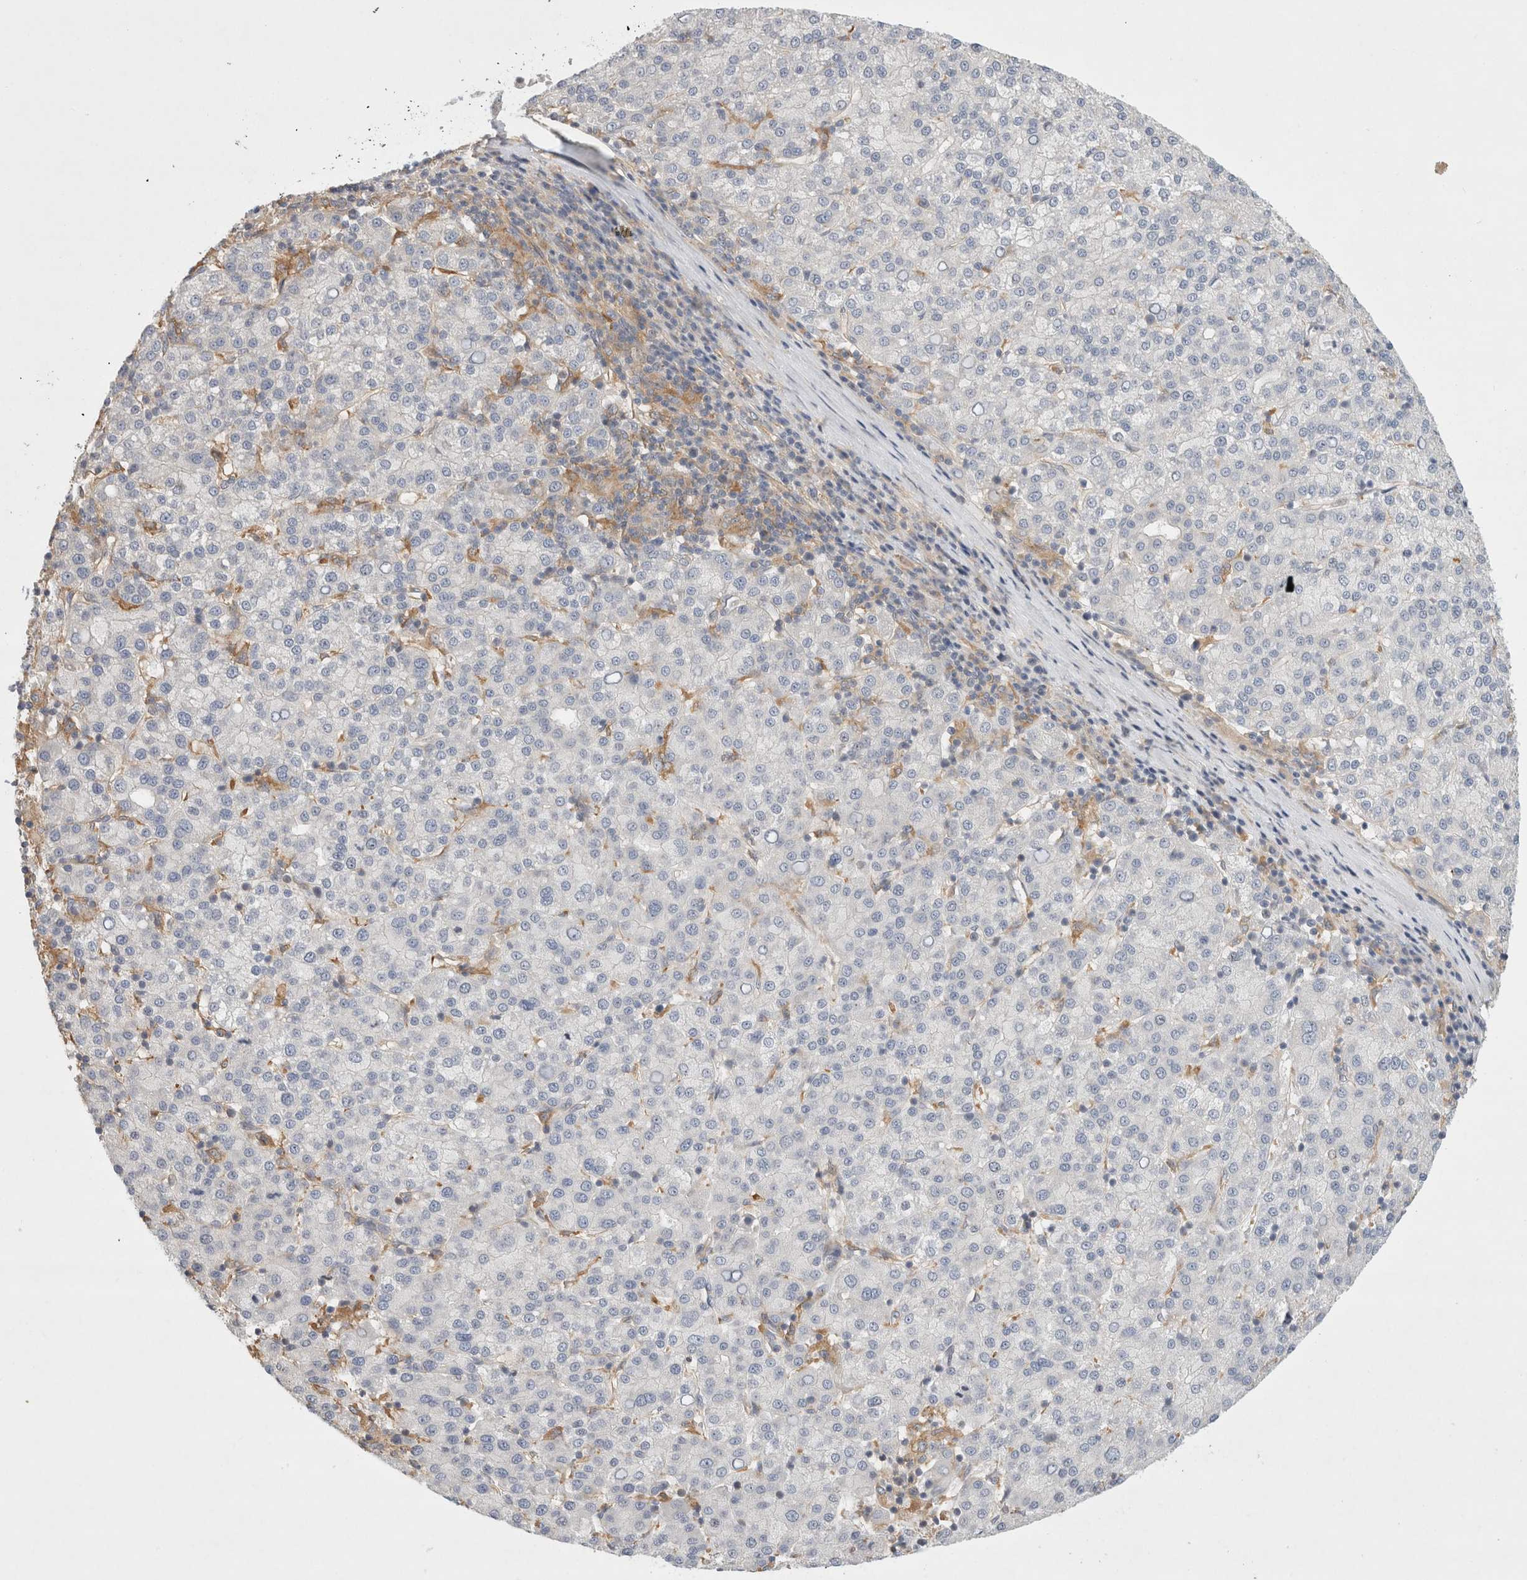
{"staining": {"intensity": "negative", "quantity": "none", "location": "none"}, "tissue": "liver cancer", "cell_type": "Tumor cells", "image_type": "cancer", "snomed": [{"axis": "morphology", "description": "Carcinoma, Hepatocellular, NOS"}, {"axis": "topography", "description": "Liver"}], "caption": "Tumor cells show no significant staining in liver cancer.", "gene": "CDCA7L", "patient": {"sex": "female", "age": 58}}